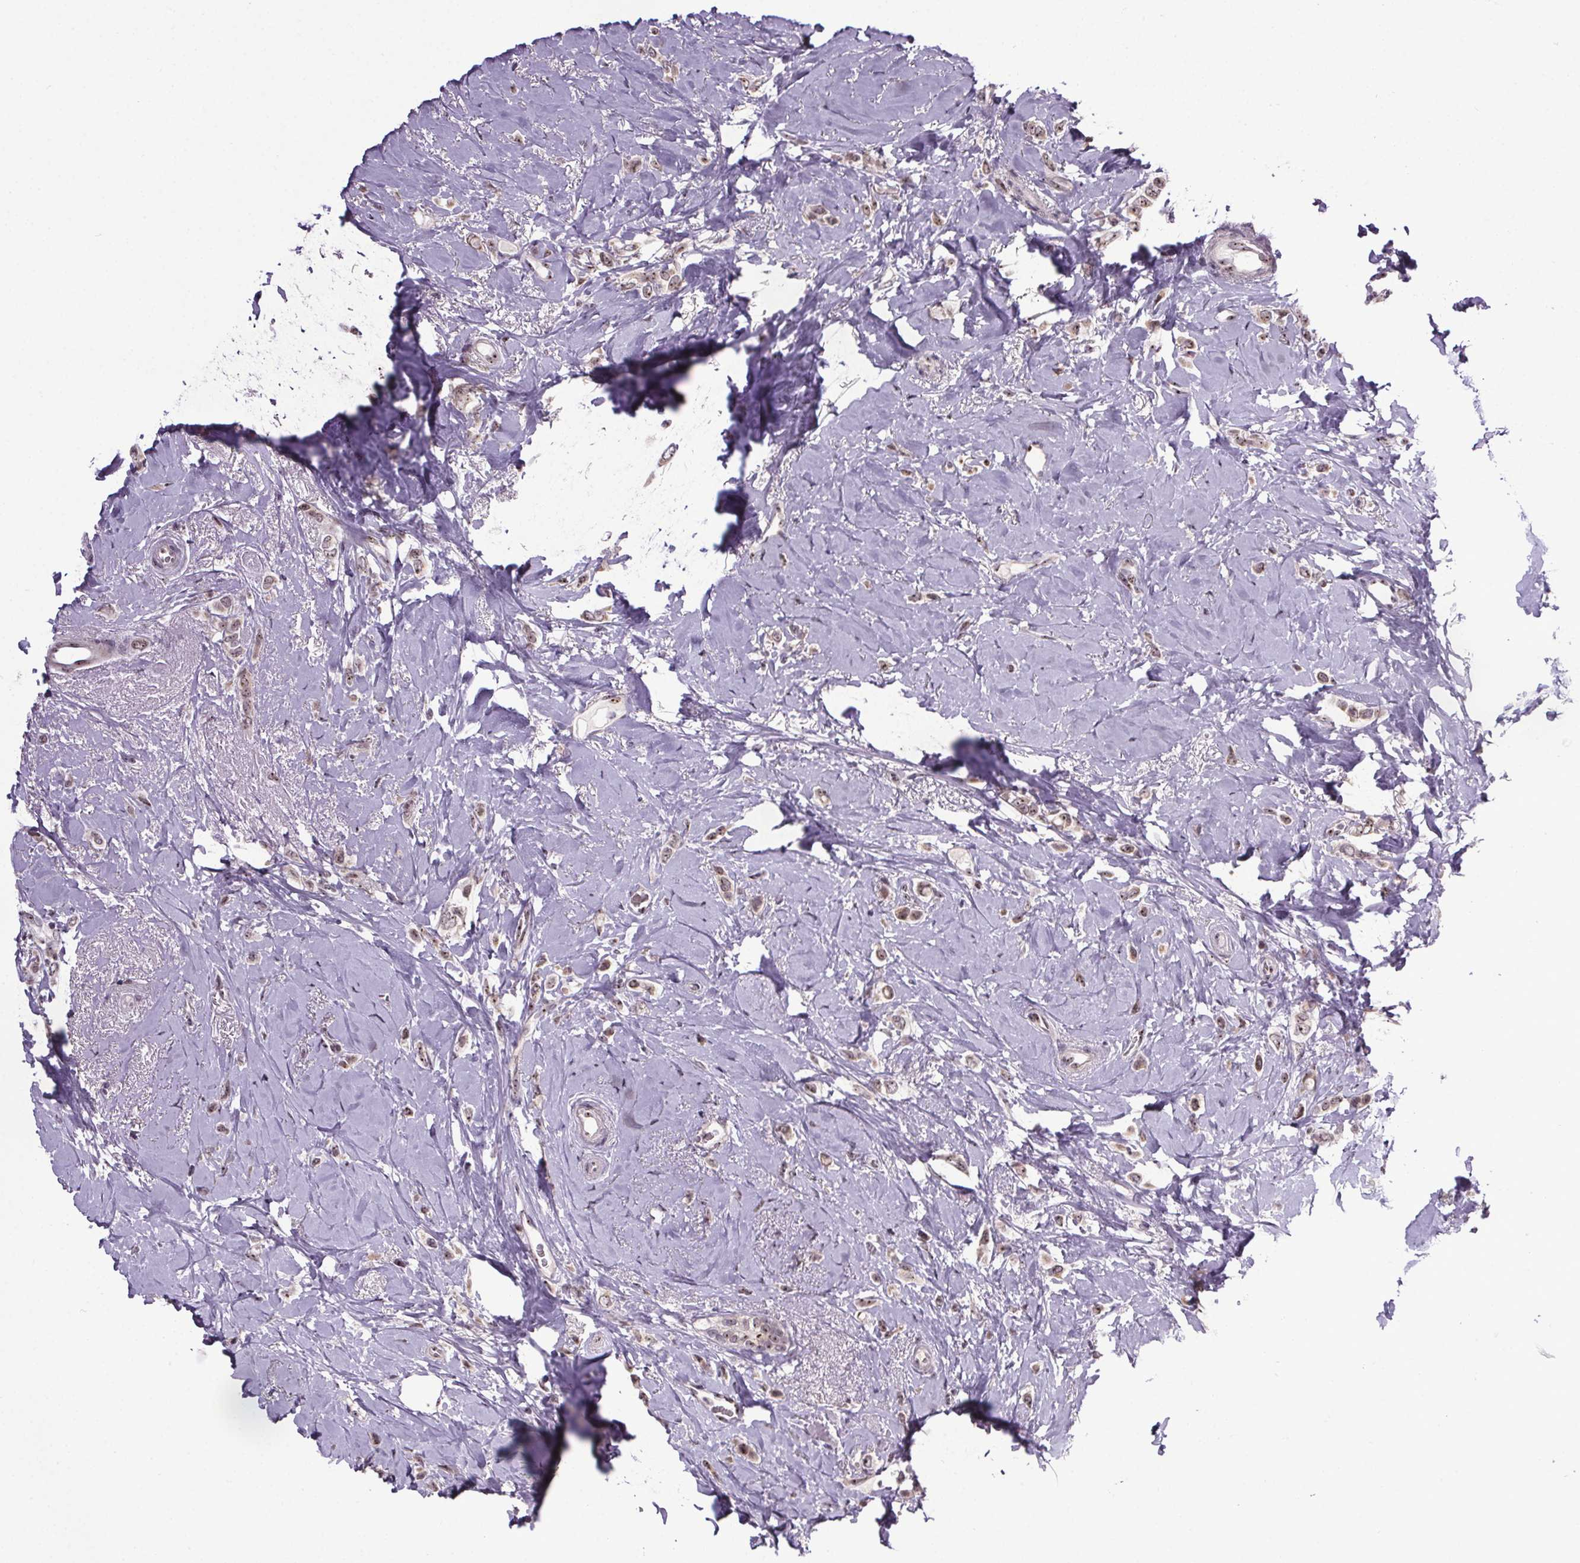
{"staining": {"intensity": "moderate", "quantity": ">75%", "location": "nuclear"}, "tissue": "breast cancer", "cell_type": "Tumor cells", "image_type": "cancer", "snomed": [{"axis": "morphology", "description": "Lobular carcinoma"}, {"axis": "topography", "description": "Breast"}], "caption": "An image of human breast lobular carcinoma stained for a protein reveals moderate nuclear brown staining in tumor cells.", "gene": "ATMIN", "patient": {"sex": "female", "age": 66}}